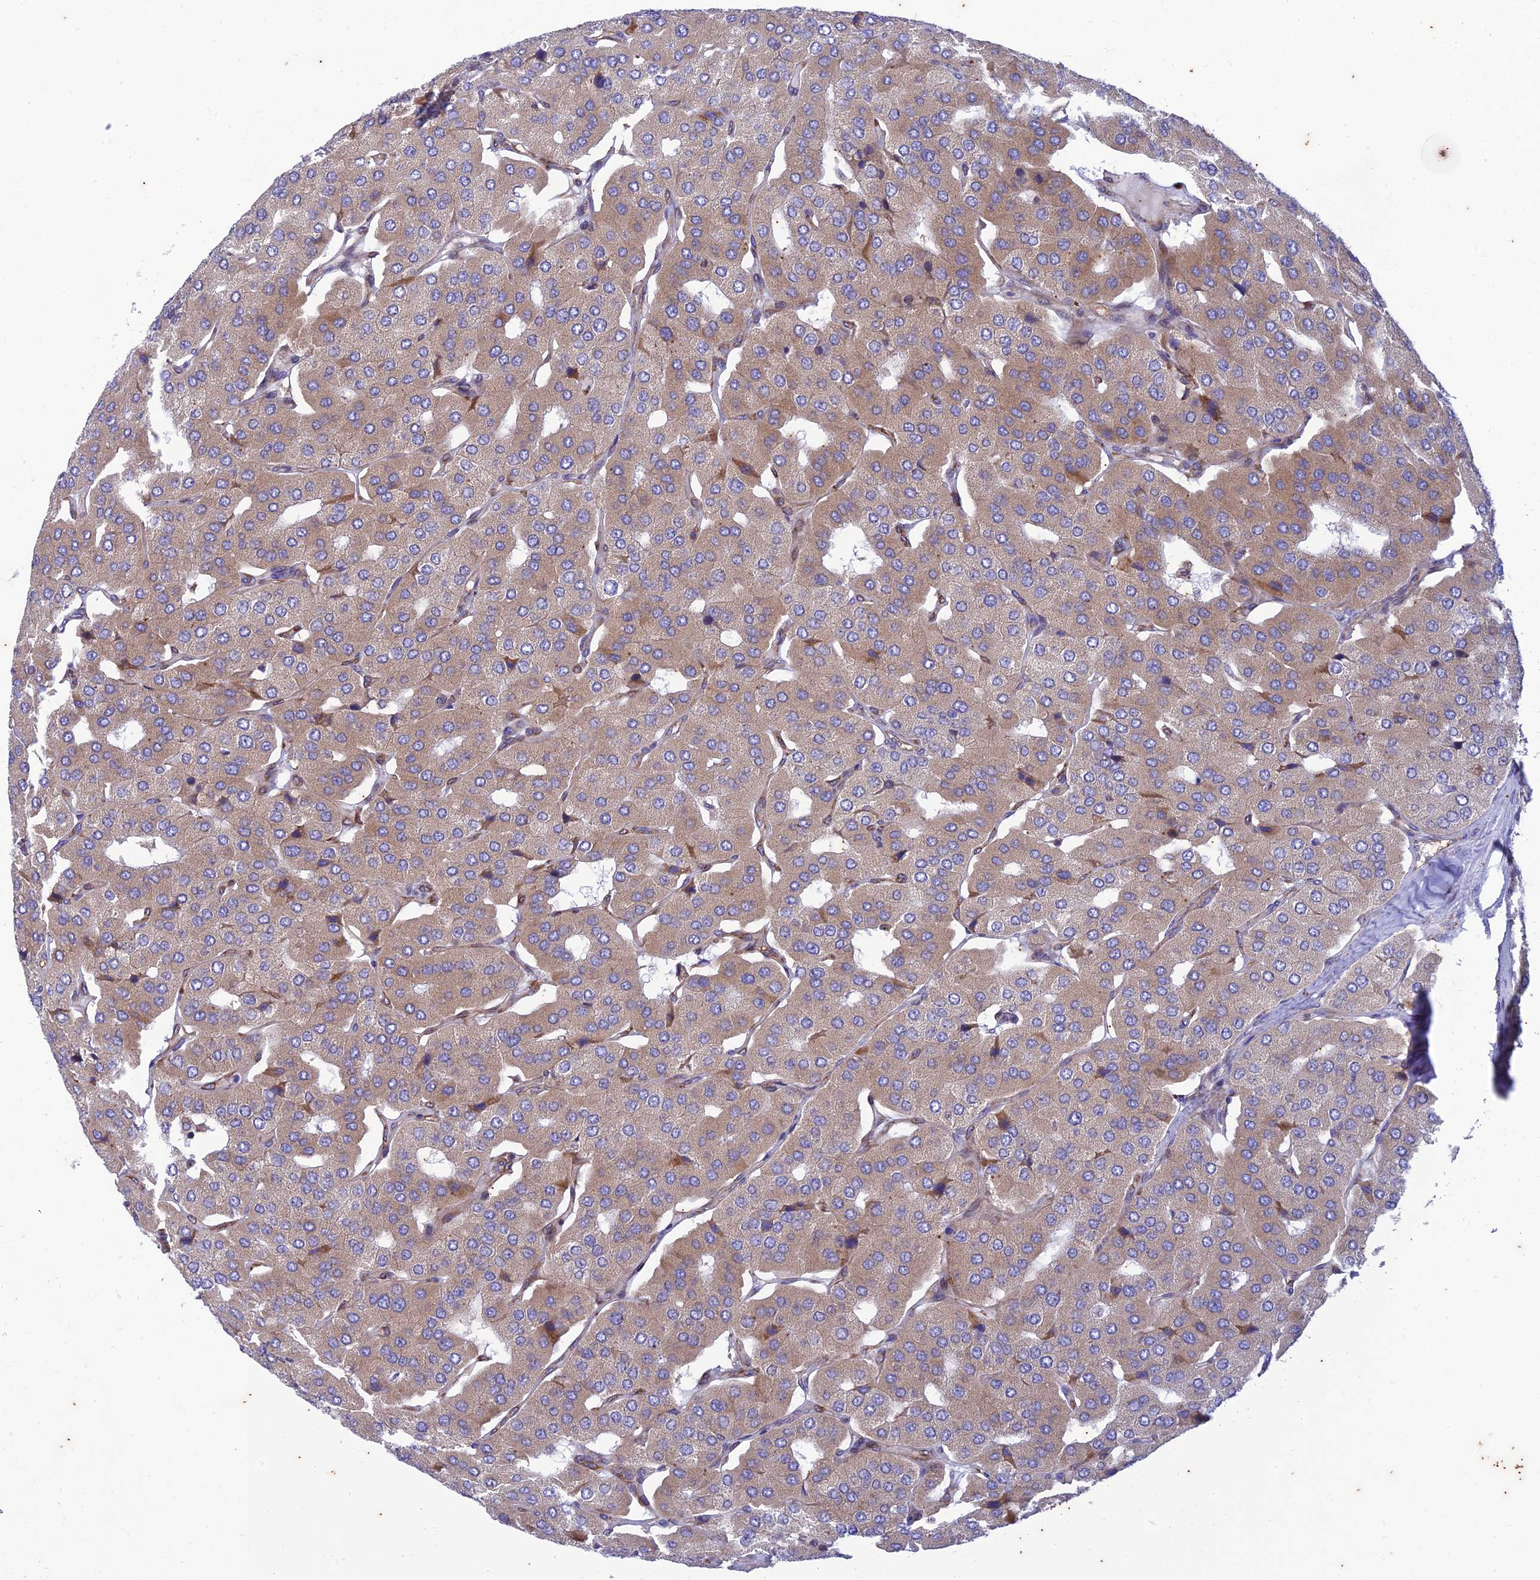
{"staining": {"intensity": "weak", "quantity": ">75%", "location": "cytoplasmic/membranous"}, "tissue": "parathyroid gland", "cell_type": "Glandular cells", "image_type": "normal", "snomed": [{"axis": "morphology", "description": "Normal tissue, NOS"}, {"axis": "morphology", "description": "Adenoma, NOS"}, {"axis": "topography", "description": "Parathyroid gland"}], "caption": "Parathyroid gland stained for a protein displays weak cytoplasmic/membranous positivity in glandular cells. The protein is shown in brown color, while the nuclei are stained blue.", "gene": "PIMREG", "patient": {"sex": "female", "age": 86}}